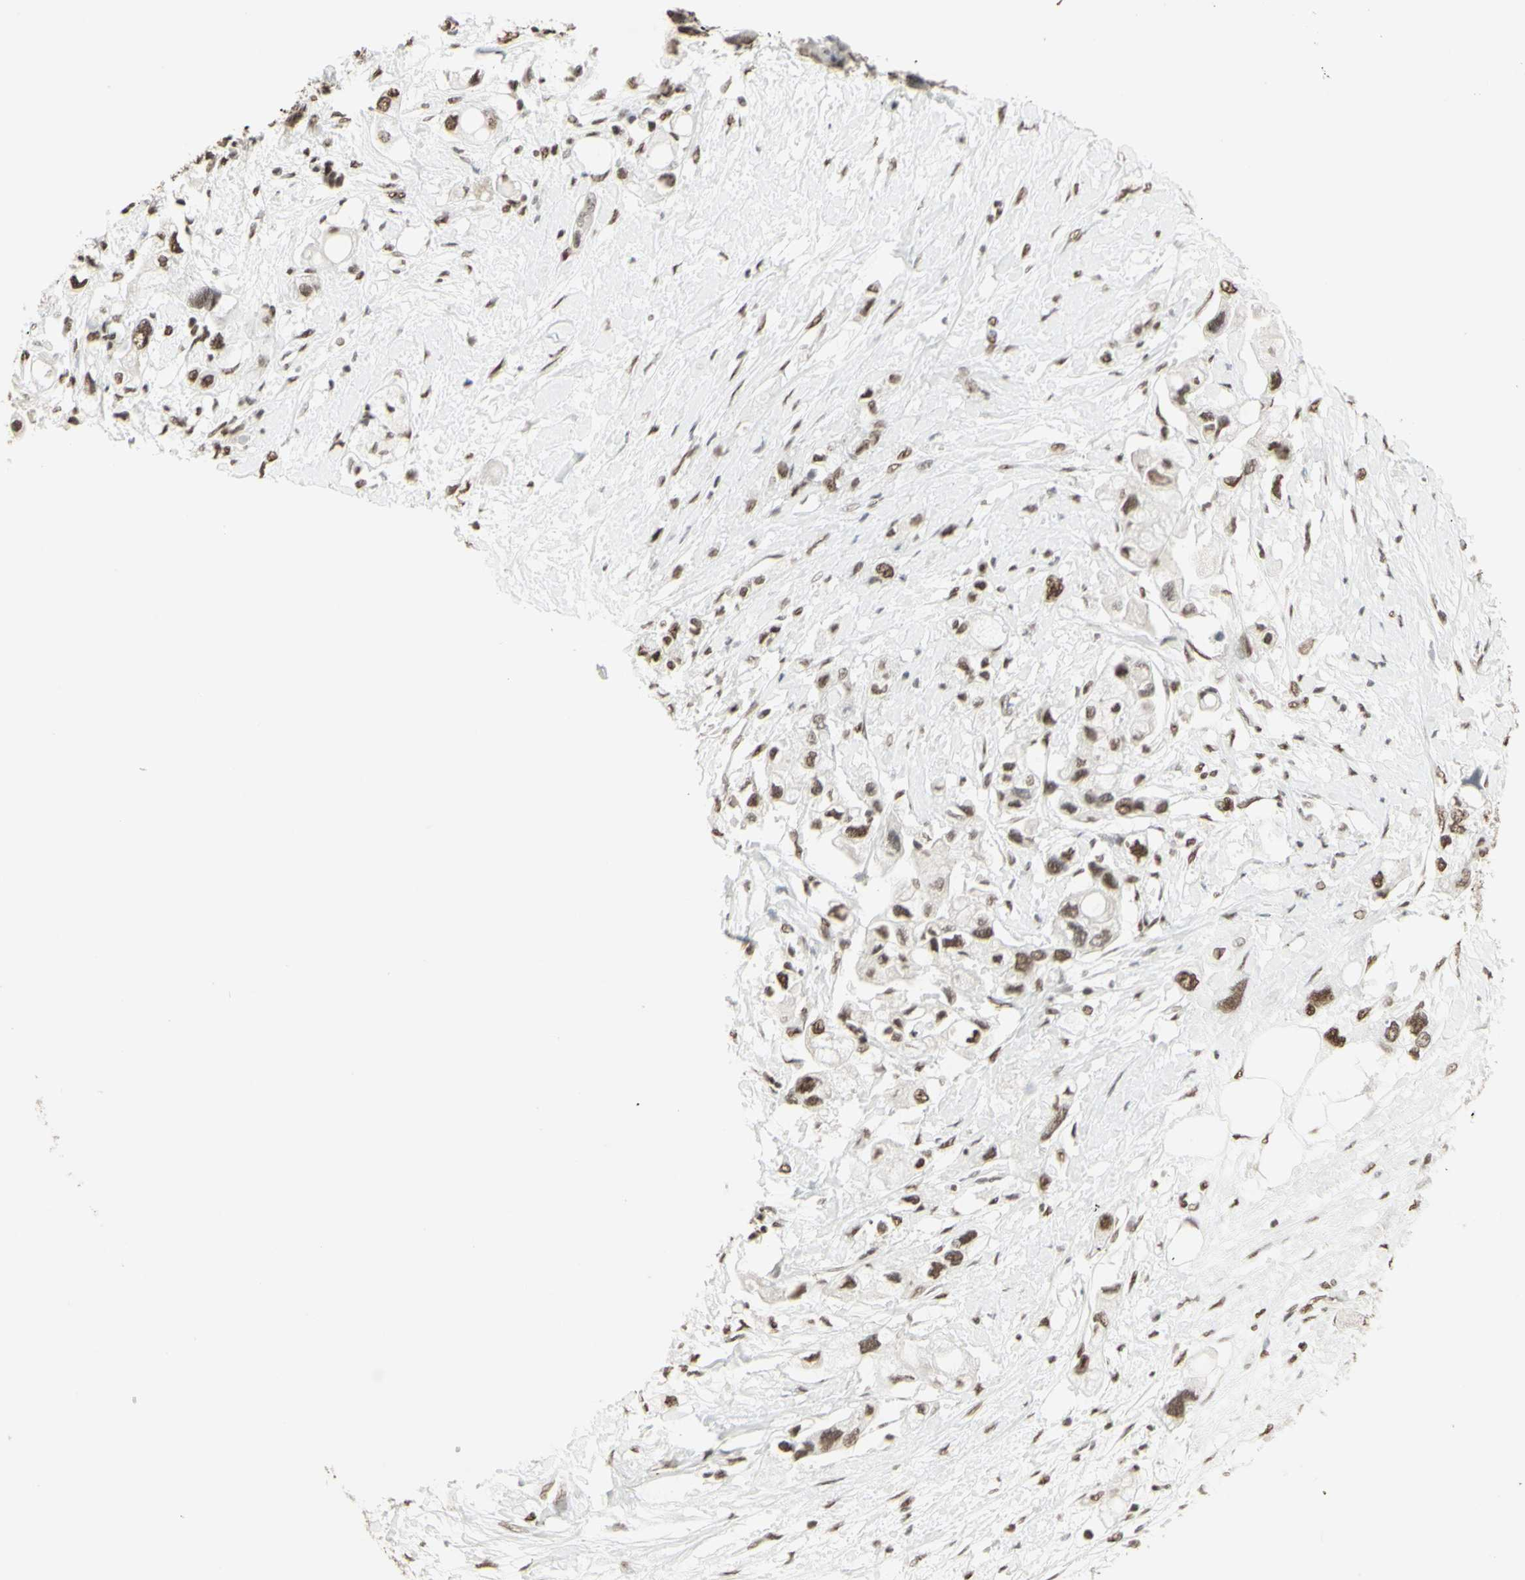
{"staining": {"intensity": "moderate", "quantity": ">75%", "location": "nuclear"}, "tissue": "pancreatic cancer", "cell_type": "Tumor cells", "image_type": "cancer", "snomed": [{"axis": "morphology", "description": "Adenocarcinoma, NOS"}, {"axis": "topography", "description": "Pancreas"}], "caption": "Protein expression analysis of pancreatic adenocarcinoma shows moderate nuclear expression in approximately >75% of tumor cells.", "gene": "TRIM28", "patient": {"sex": "female", "age": 56}}